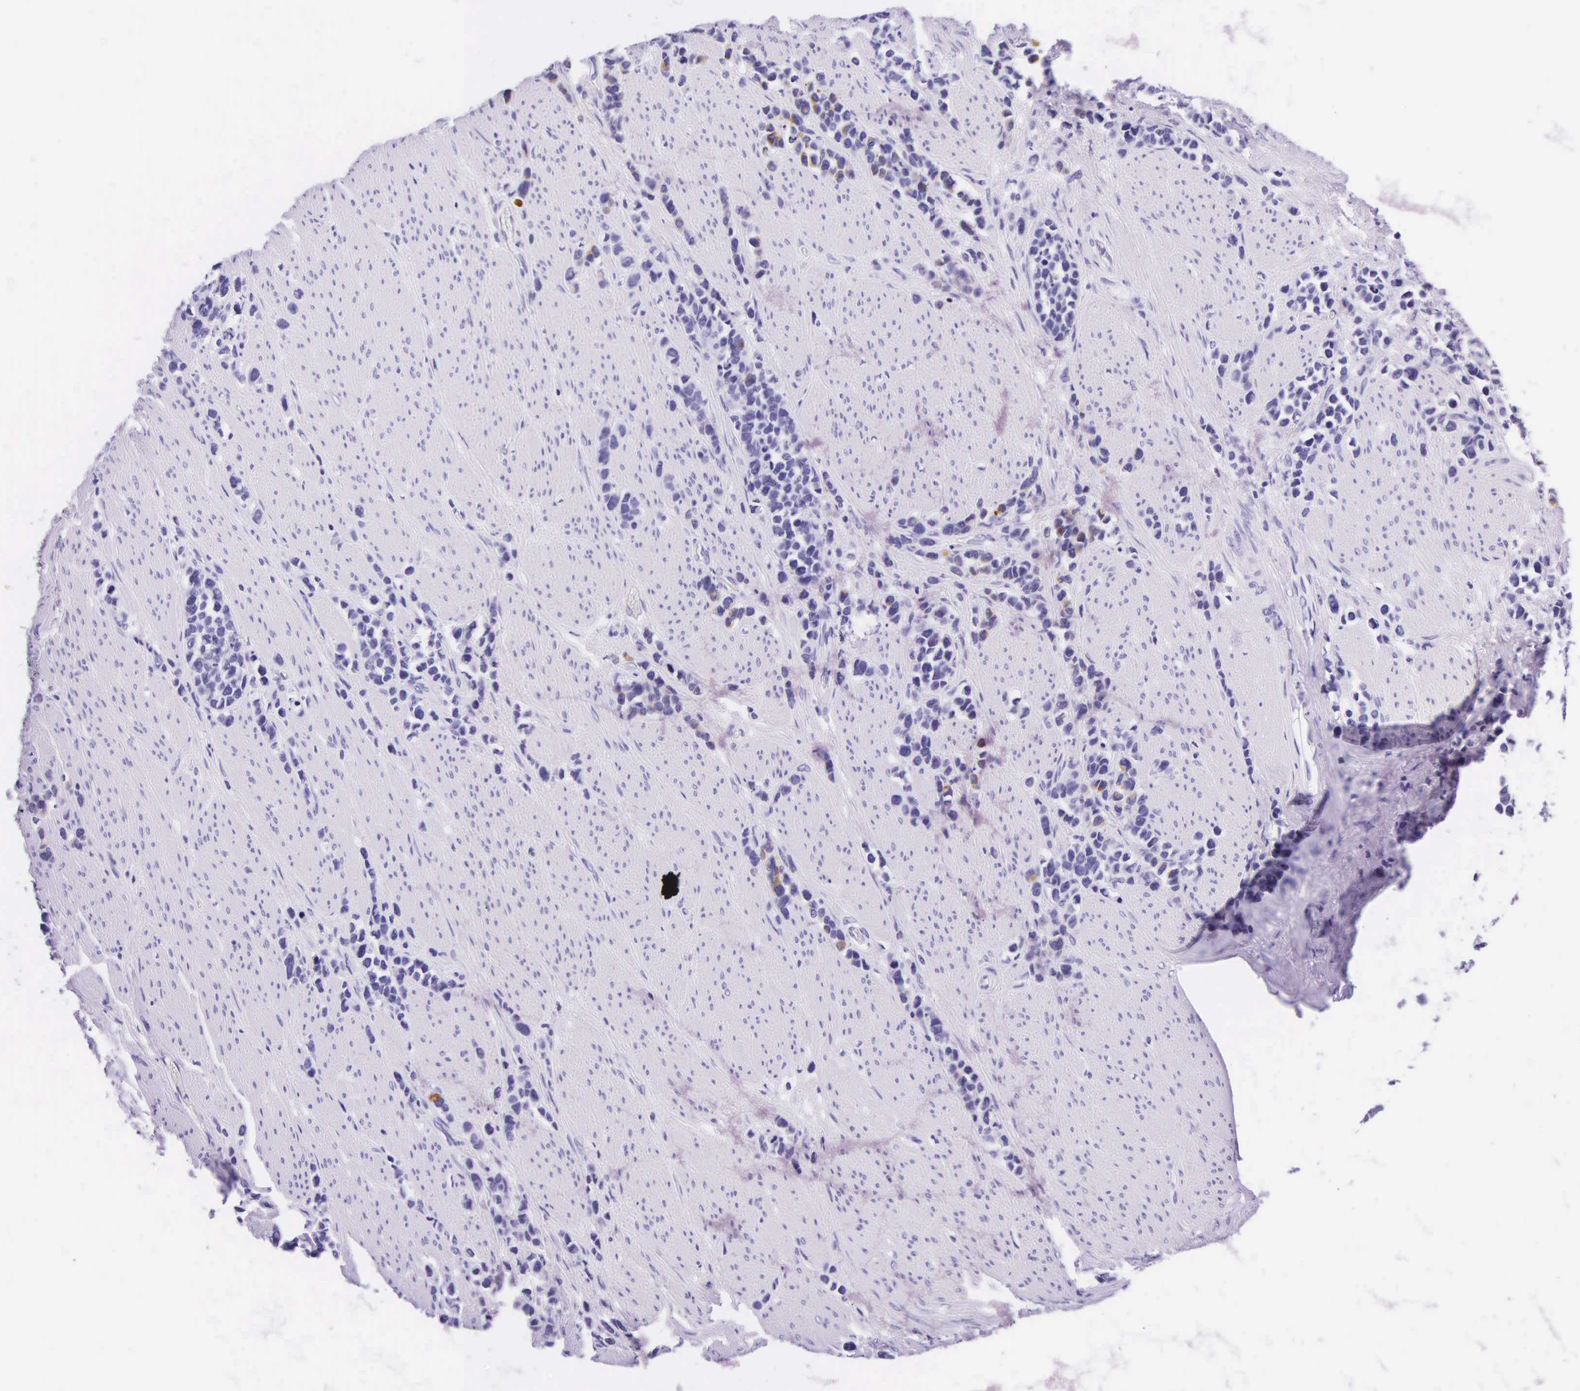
{"staining": {"intensity": "negative", "quantity": "none", "location": "none"}, "tissue": "stomach cancer", "cell_type": "Tumor cells", "image_type": "cancer", "snomed": [{"axis": "morphology", "description": "Adenocarcinoma, NOS"}, {"axis": "topography", "description": "Stomach, upper"}], "caption": "Tumor cells are negative for brown protein staining in stomach cancer (adenocarcinoma).", "gene": "KRT20", "patient": {"sex": "male", "age": 71}}